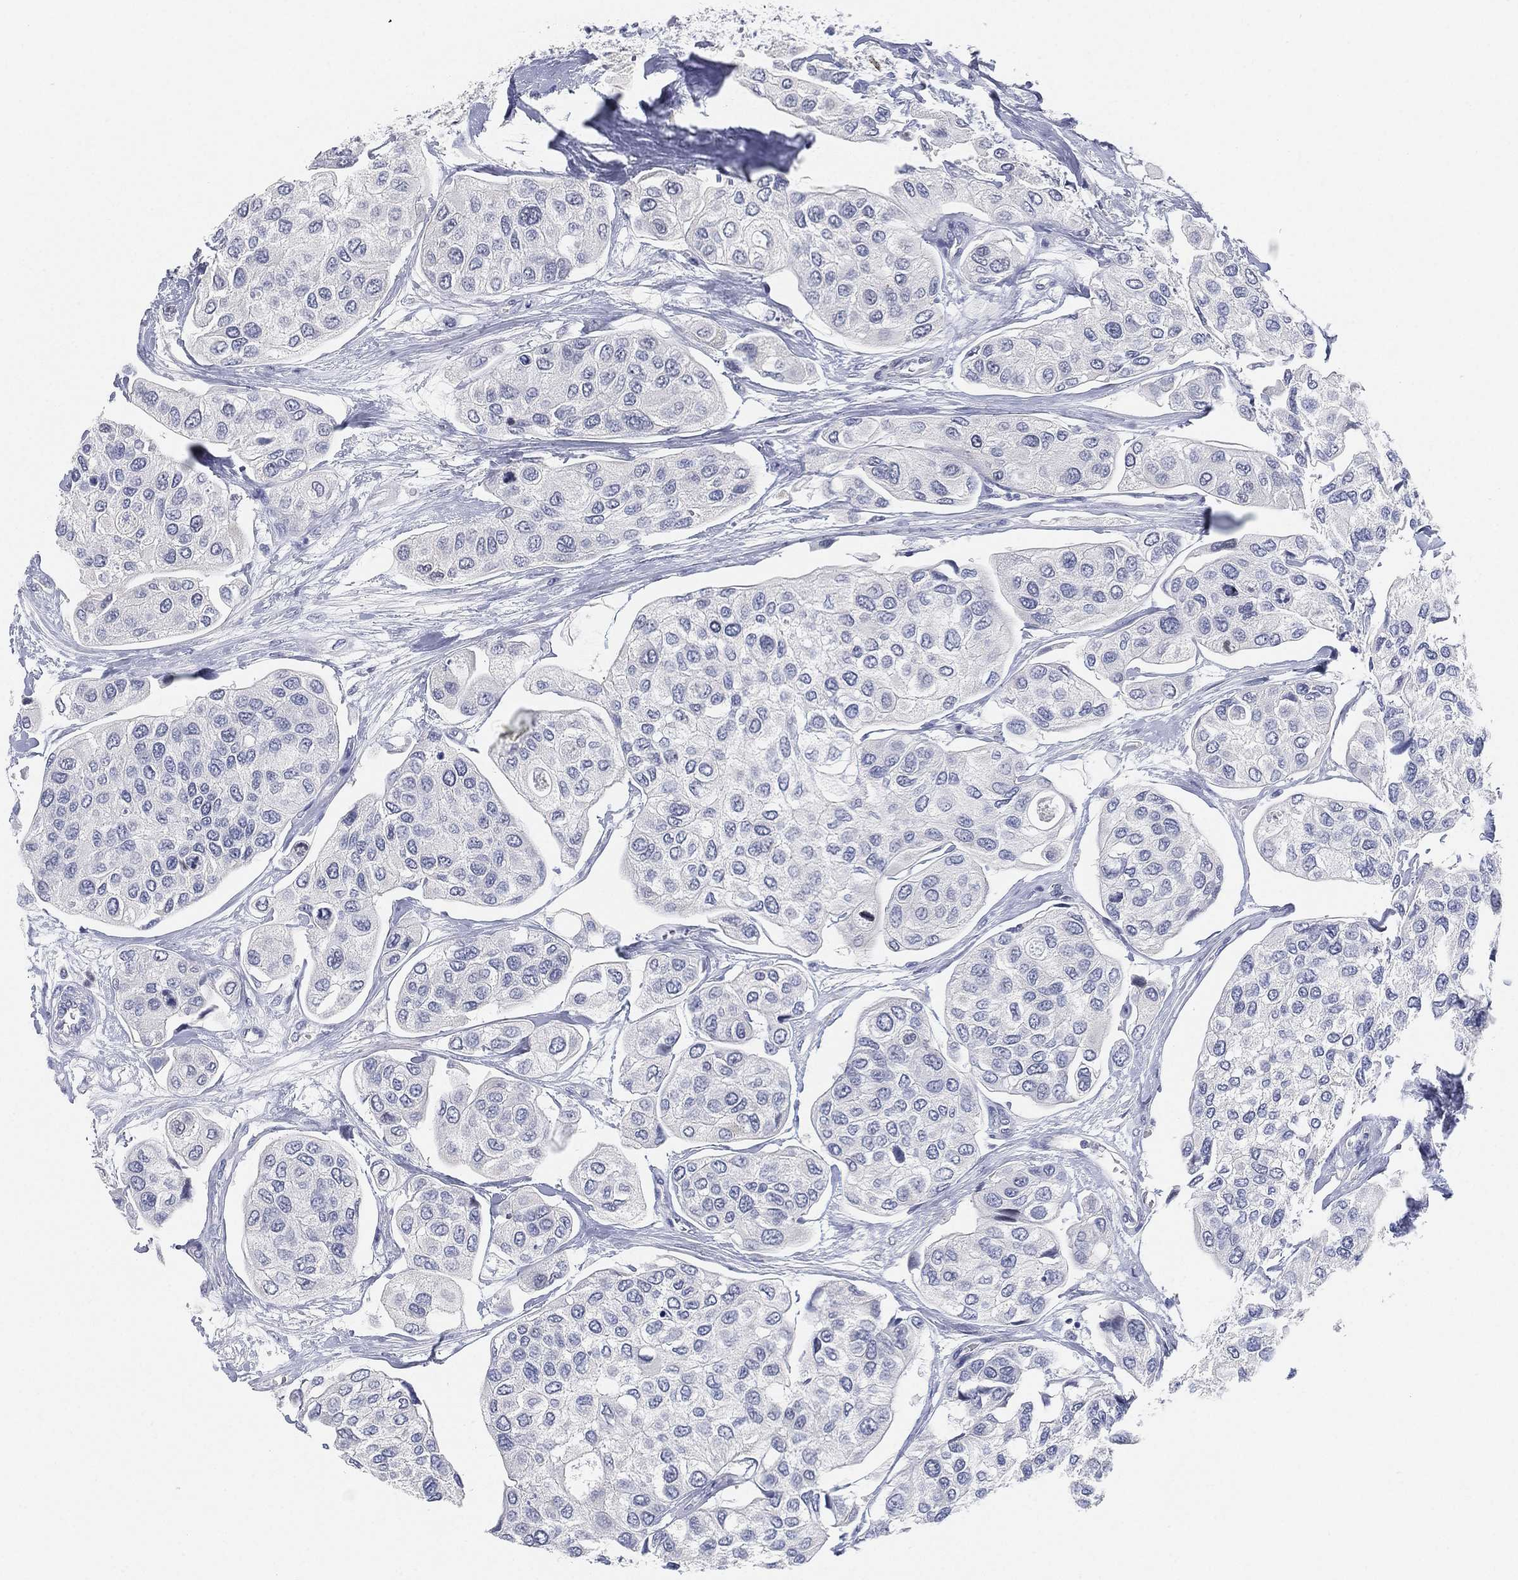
{"staining": {"intensity": "negative", "quantity": "none", "location": "none"}, "tissue": "urothelial cancer", "cell_type": "Tumor cells", "image_type": "cancer", "snomed": [{"axis": "morphology", "description": "Urothelial carcinoma, High grade"}, {"axis": "topography", "description": "Urinary bladder"}], "caption": "An immunohistochemistry (IHC) micrograph of urothelial cancer is shown. There is no staining in tumor cells of urothelial cancer. Brightfield microscopy of IHC stained with DAB (brown) and hematoxylin (blue), captured at high magnification.", "gene": "FAM187B", "patient": {"sex": "male", "age": 77}}